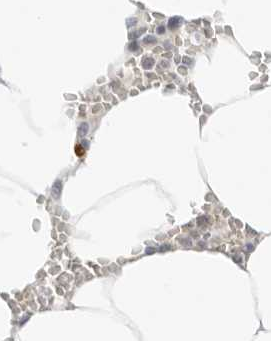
{"staining": {"intensity": "negative", "quantity": "none", "location": "none"}, "tissue": "bone marrow", "cell_type": "Hematopoietic cells", "image_type": "normal", "snomed": [{"axis": "morphology", "description": "Normal tissue, NOS"}, {"axis": "topography", "description": "Bone marrow"}], "caption": "High magnification brightfield microscopy of unremarkable bone marrow stained with DAB (3,3'-diaminobenzidine) (brown) and counterstained with hematoxylin (blue): hematopoietic cells show no significant positivity.", "gene": "OSCP1", "patient": {"sex": "male", "age": 70}}